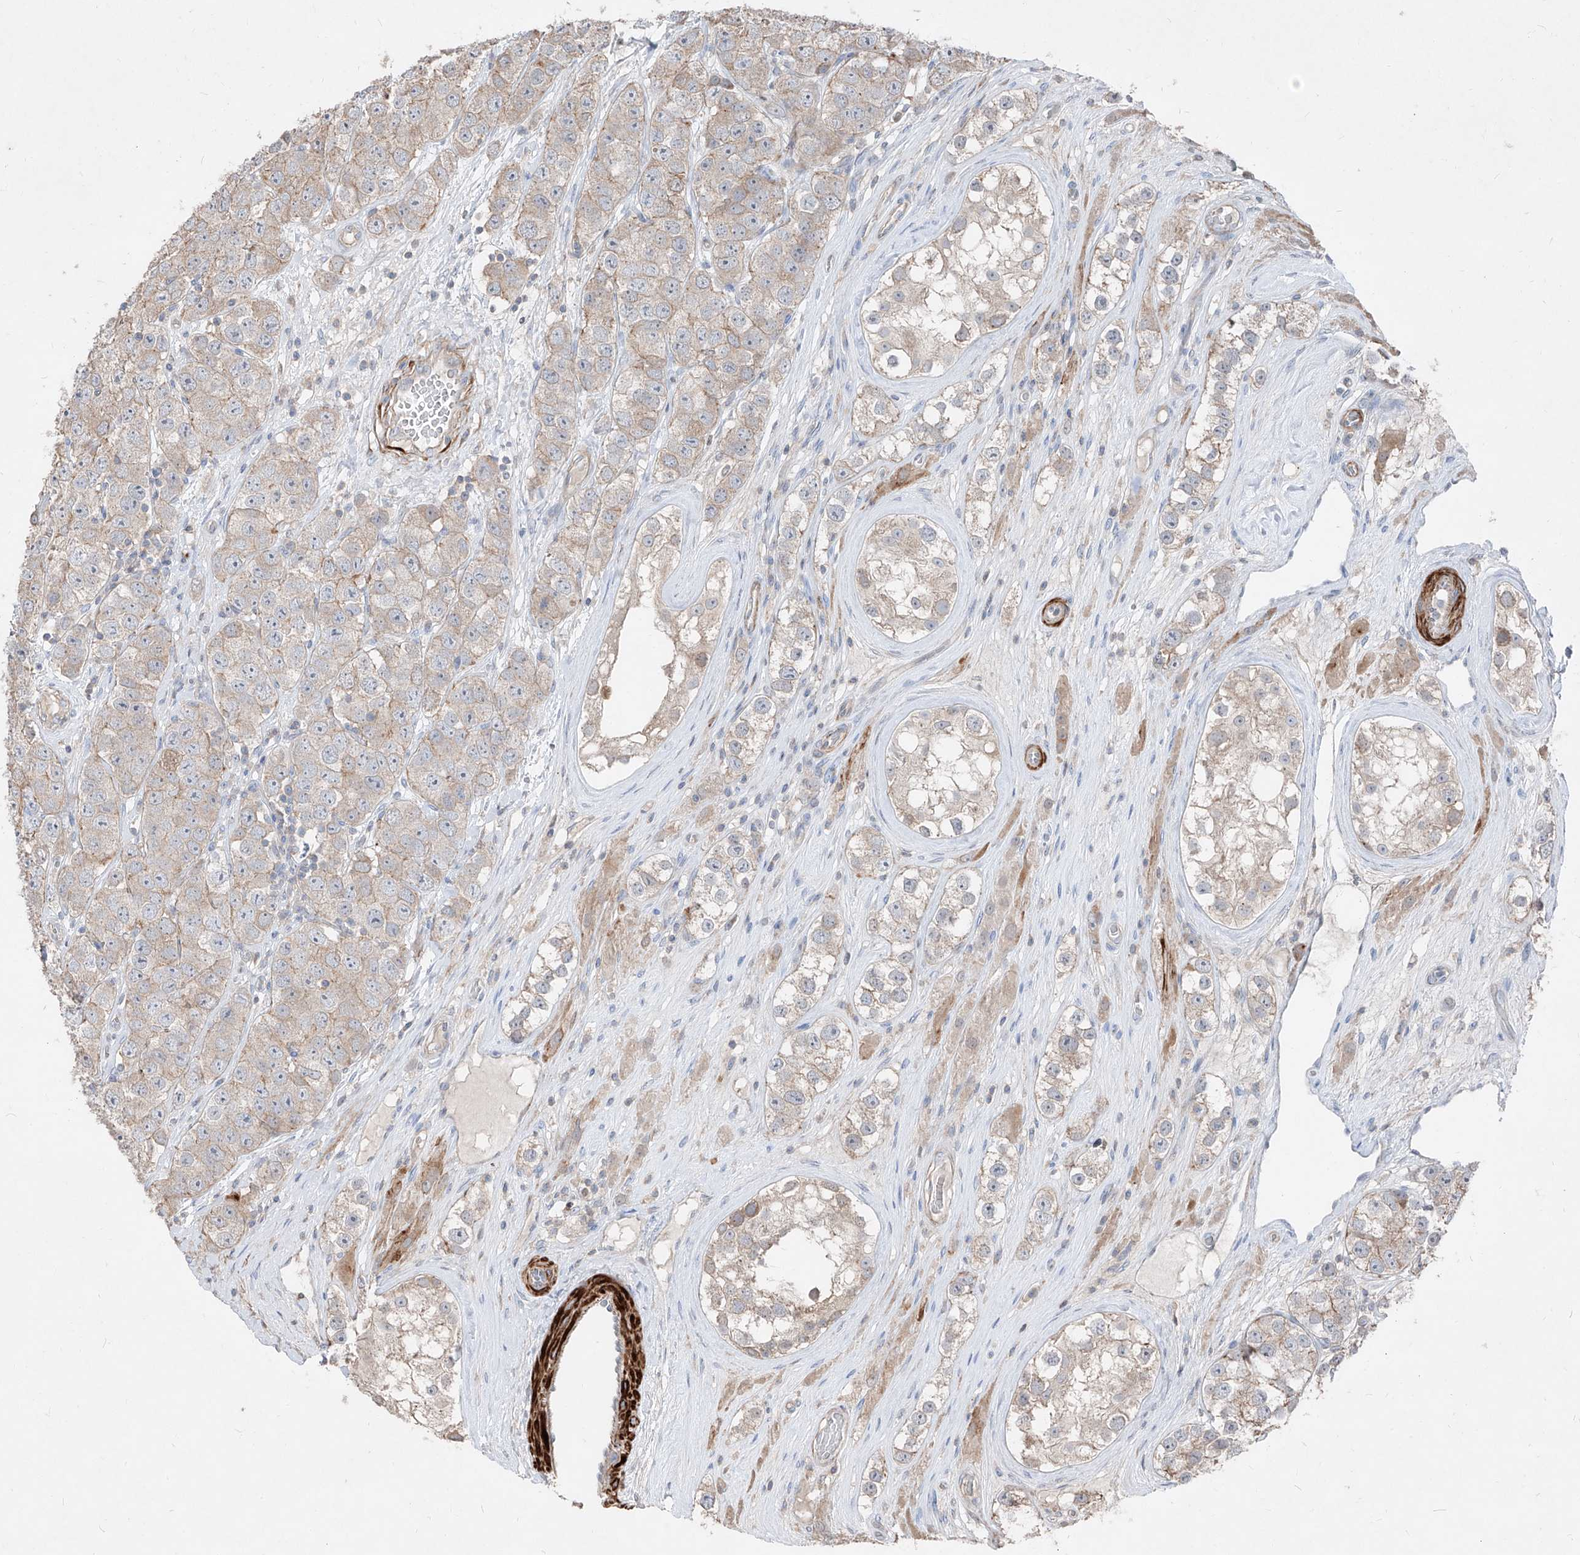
{"staining": {"intensity": "weak", "quantity": "25%-75%", "location": "cytoplasmic/membranous"}, "tissue": "testis cancer", "cell_type": "Tumor cells", "image_type": "cancer", "snomed": [{"axis": "morphology", "description": "Seminoma, NOS"}, {"axis": "topography", "description": "Testis"}], "caption": "Testis seminoma stained with a brown dye shows weak cytoplasmic/membranous positive staining in approximately 25%-75% of tumor cells.", "gene": "UFD1", "patient": {"sex": "male", "age": 28}}